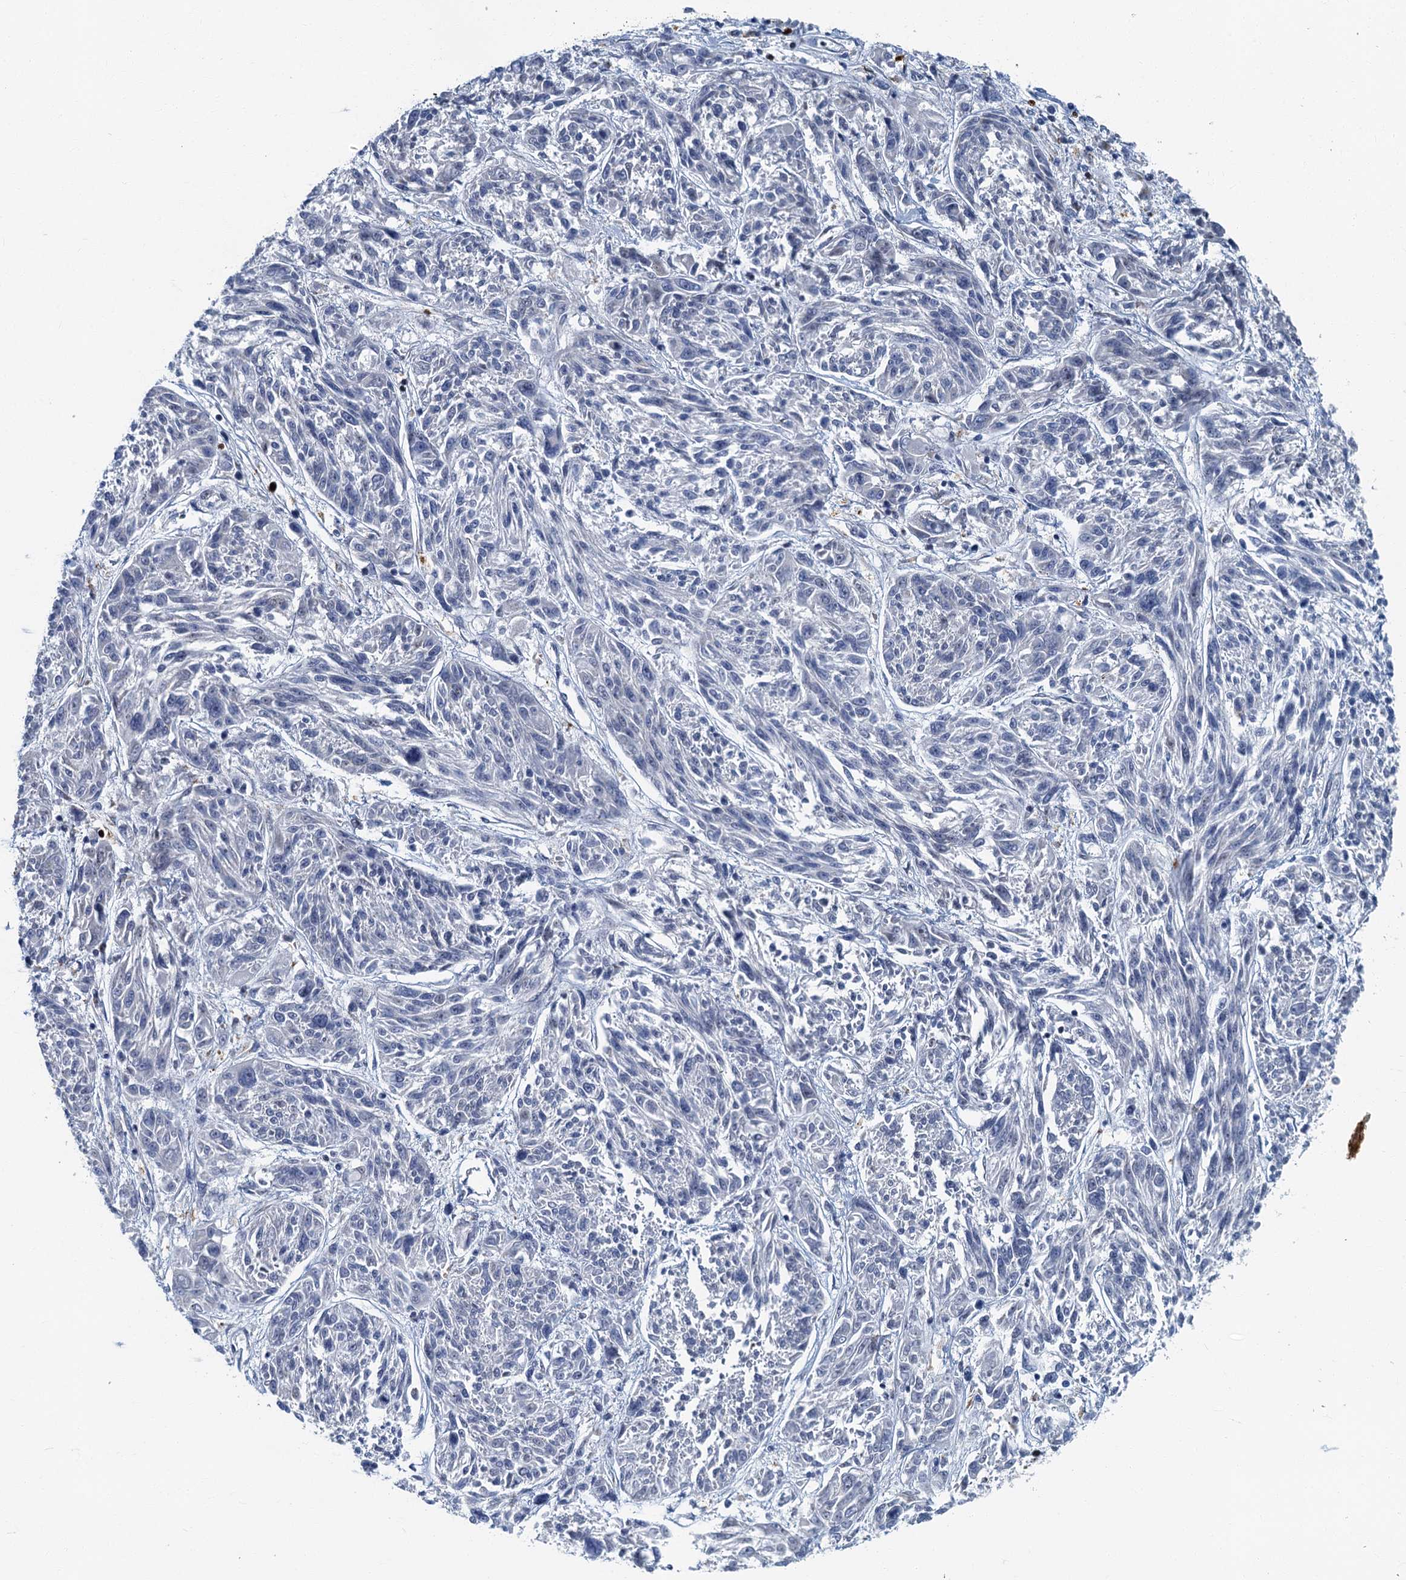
{"staining": {"intensity": "negative", "quantity": "none", "location": "none"}, "tissue": "melanoma", "cell_type": "Tumor cells", "image_type": "cancer", "snomed": [{"axis": "morphology", "description": "Malignant melanoma, NOS"}, {"axis": "topography", "description": "Skin"}], "caption": "The photomicrograph reveals no significant staining in tumor cells of melanoma. (DAB IHC with hematoxylin counter stain).", "gene": "LYPD3", "patient": {"sex": "male", "age": 53}}